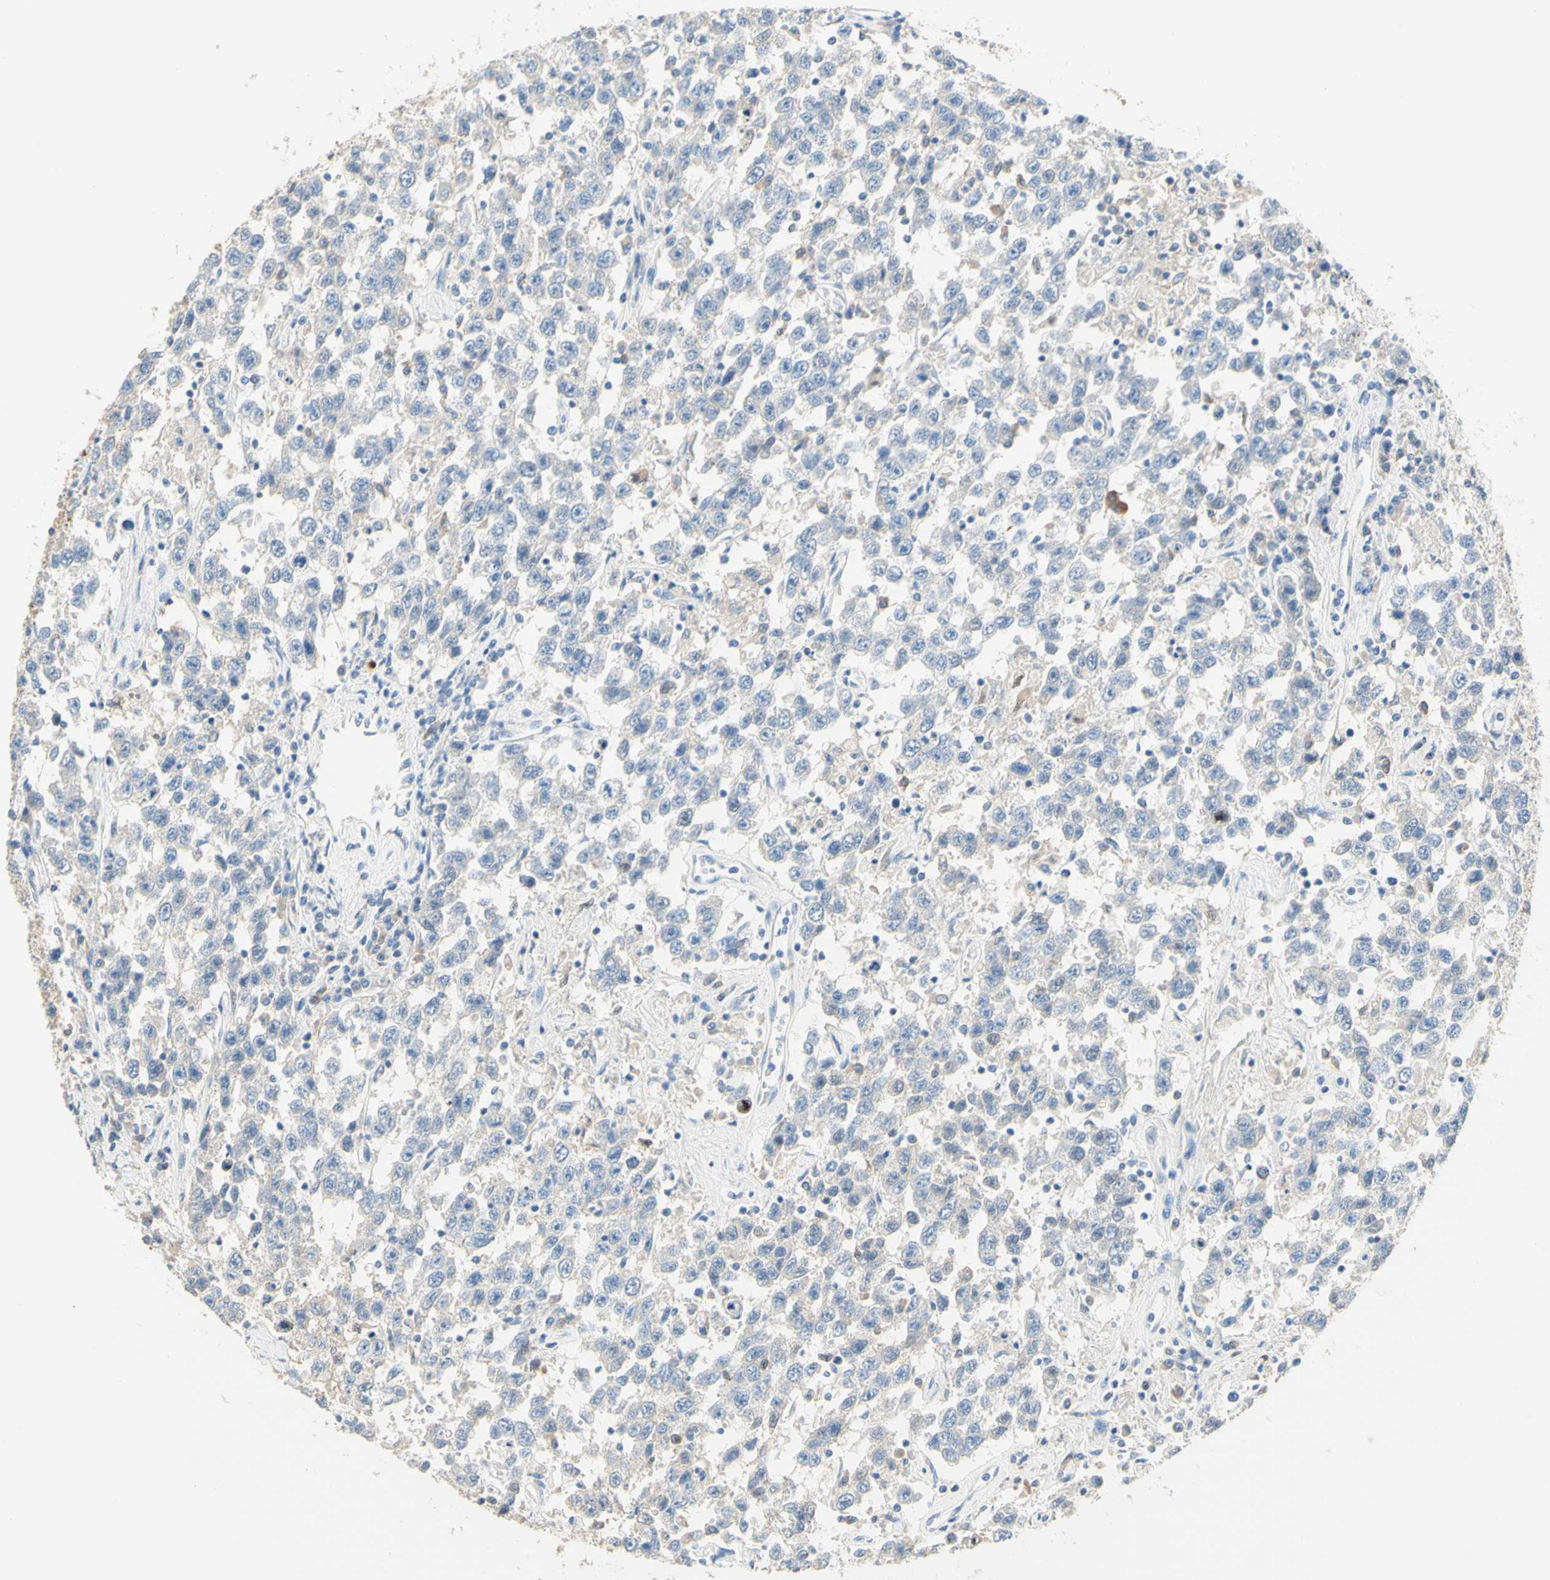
{"staining": {"intensity": "negative", "quantity": "none", "location": "none"}, "tissue": "testis cancer", "cell_type": "Tumor cells", "image_type": "cancer", "snomed": [{"axis": "morphology", "description": "Seminoma, NOS"}, {"axis": "topography", "description": "Testis"}], "caption": "Testis cancer stained for a protein using immunohistochemistry displays no expression tumor cells.", "gene": "NECTIN4", "patient": {"sex": "male", "age": 41}}